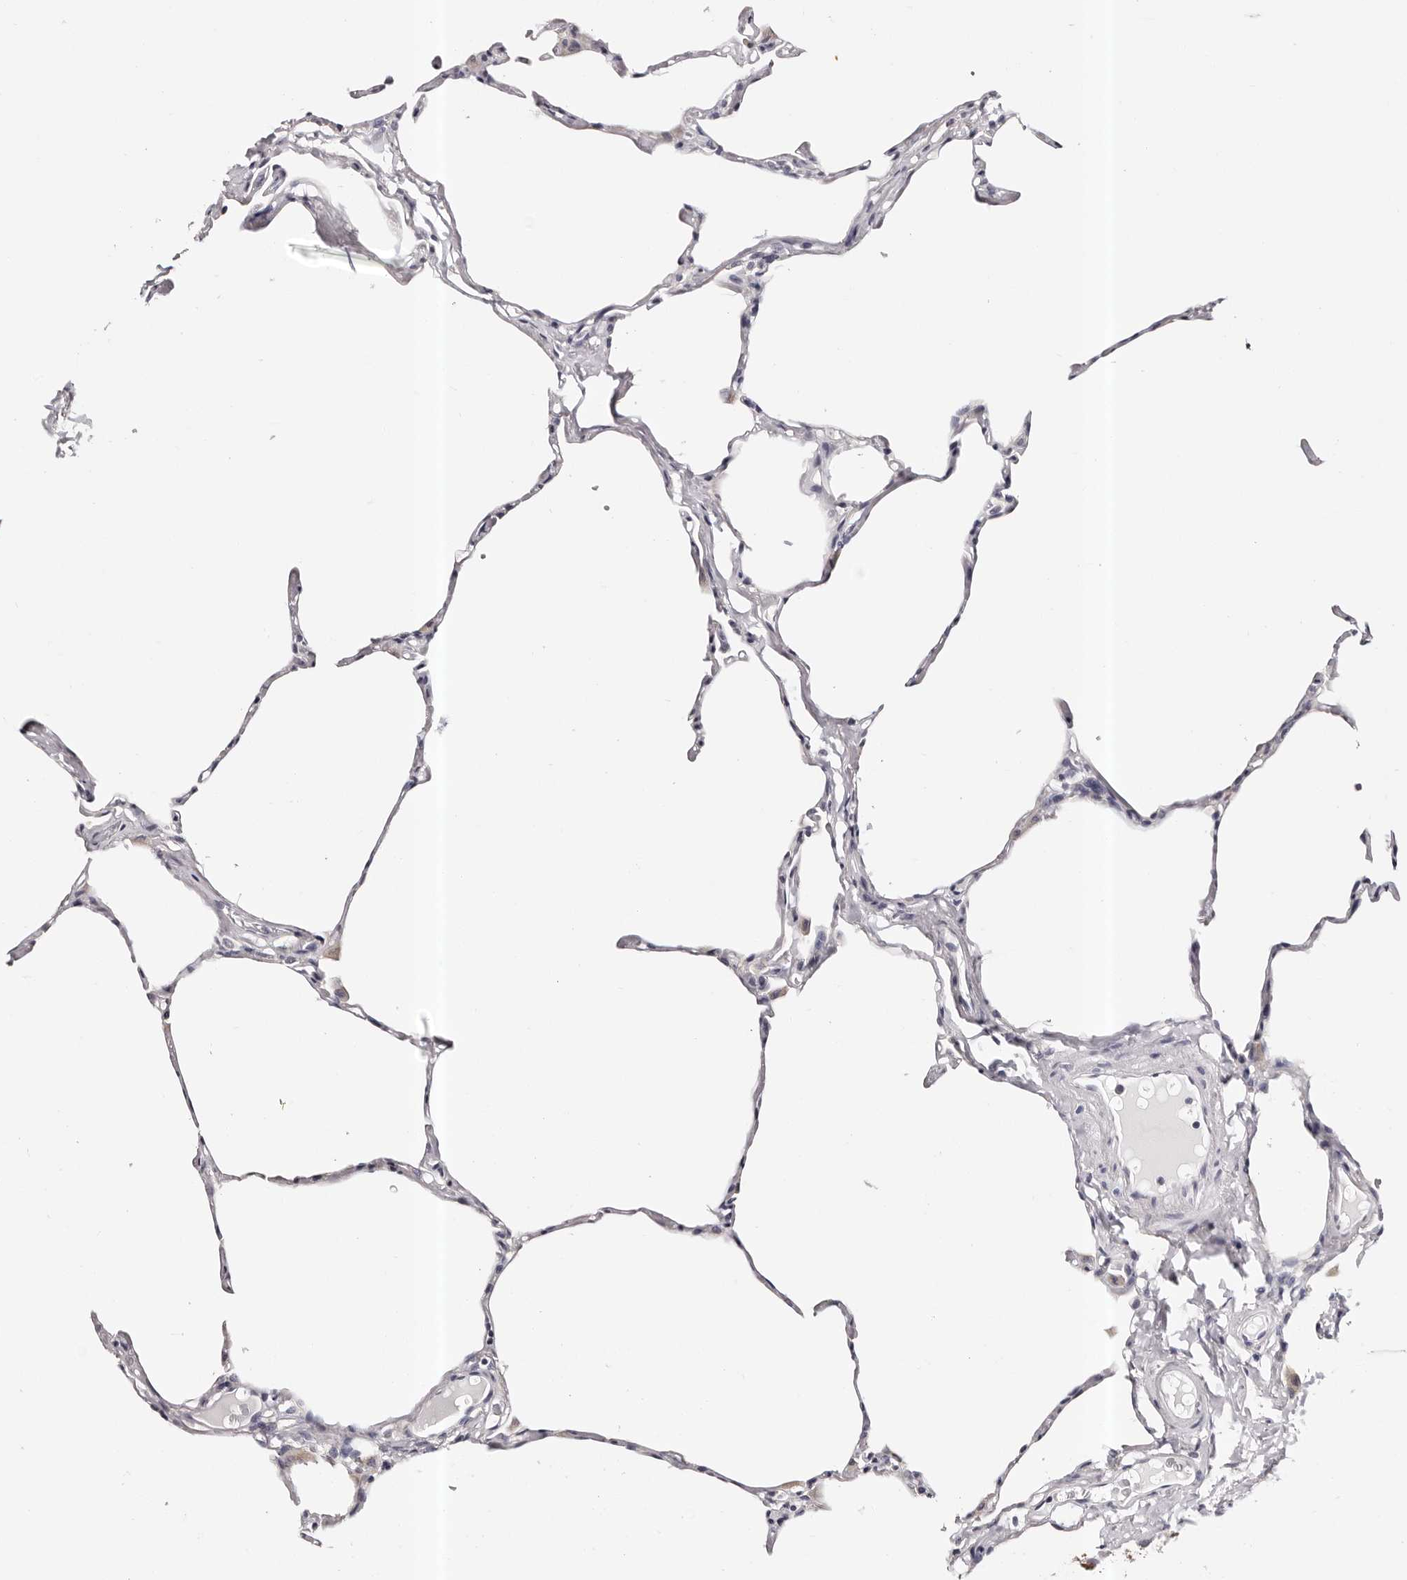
{"staining": {"intensity": "negative", "quantity": "none", "location": "none"}, "tissue": "lung", "cell_type": "Alveolar cells", "image_type": "normal", "snomed": [{"axis": "morphology", "description": "Normal tissue, NOS"}, {"axis": "topography", "description": "Lung"}], "caption": "Immunohistochemistry (IHC) of normal human lung displays no positivity in alveolar cells. (IHC, brightfield microscopy, high magnification).", "gene": "ROM1", "patient": {"sex": "male", "age": 65}}